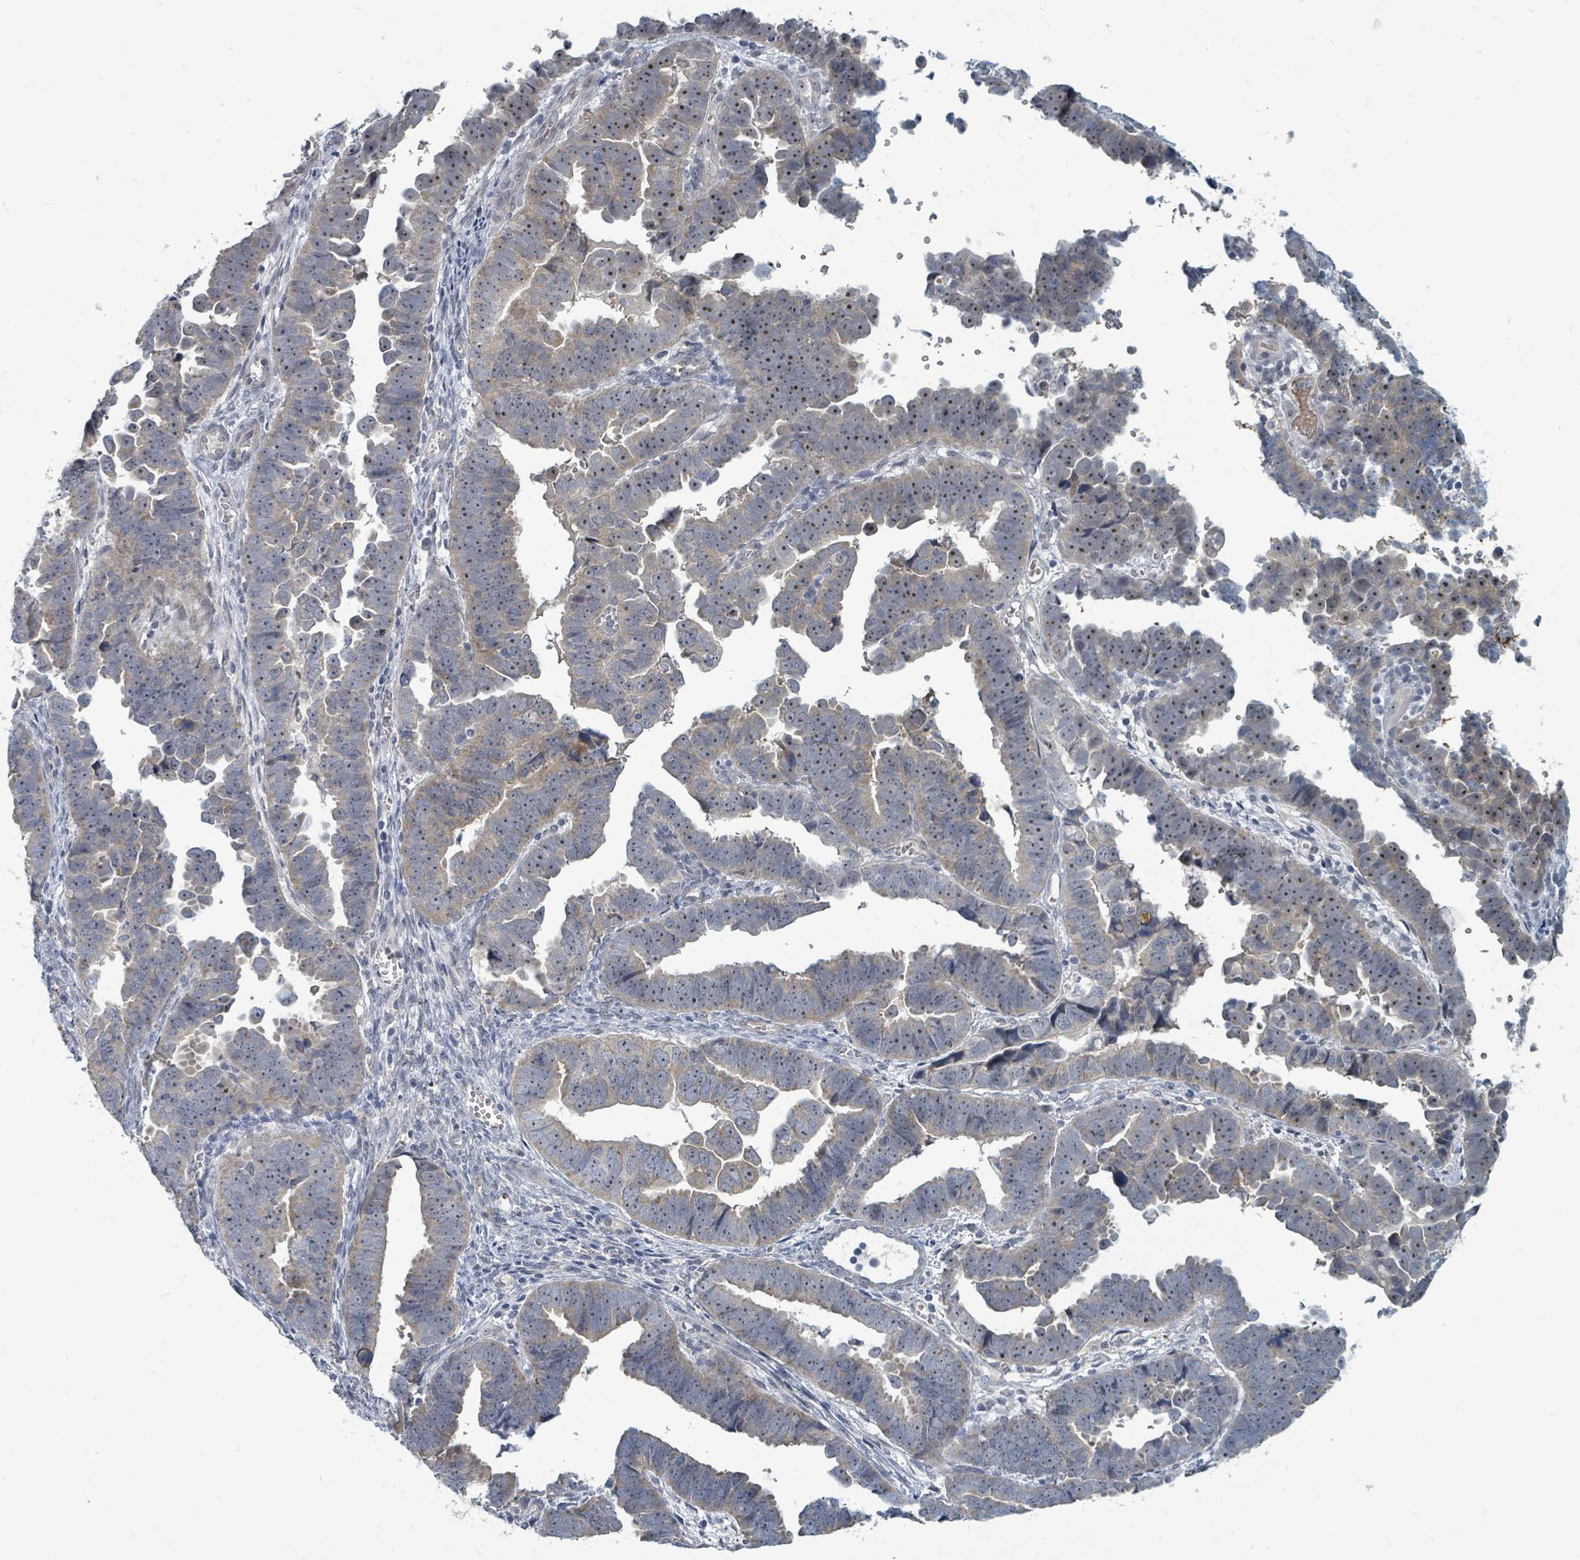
{"staining": {"intensity": "moderate", "quantity": ">75%", "location": "nuclear"}, "tissue": "endometrial cancer", "cell_type": "Tumor cells", "image_type": "cancer", "snomed": [{"axis": "morphology", "description": "Adenocarcinoma, NOS"}, {"axis": "topography", "description": "Endometrium"}], "caption": "This is a micrograph of immunohistochemistry staining of adenocarcinoma (endometrial), which shows moderate staining in the nuclear of tumor cells.", "gene": "TRDMT1", "patient": {"sex": "female", "age": 75}}